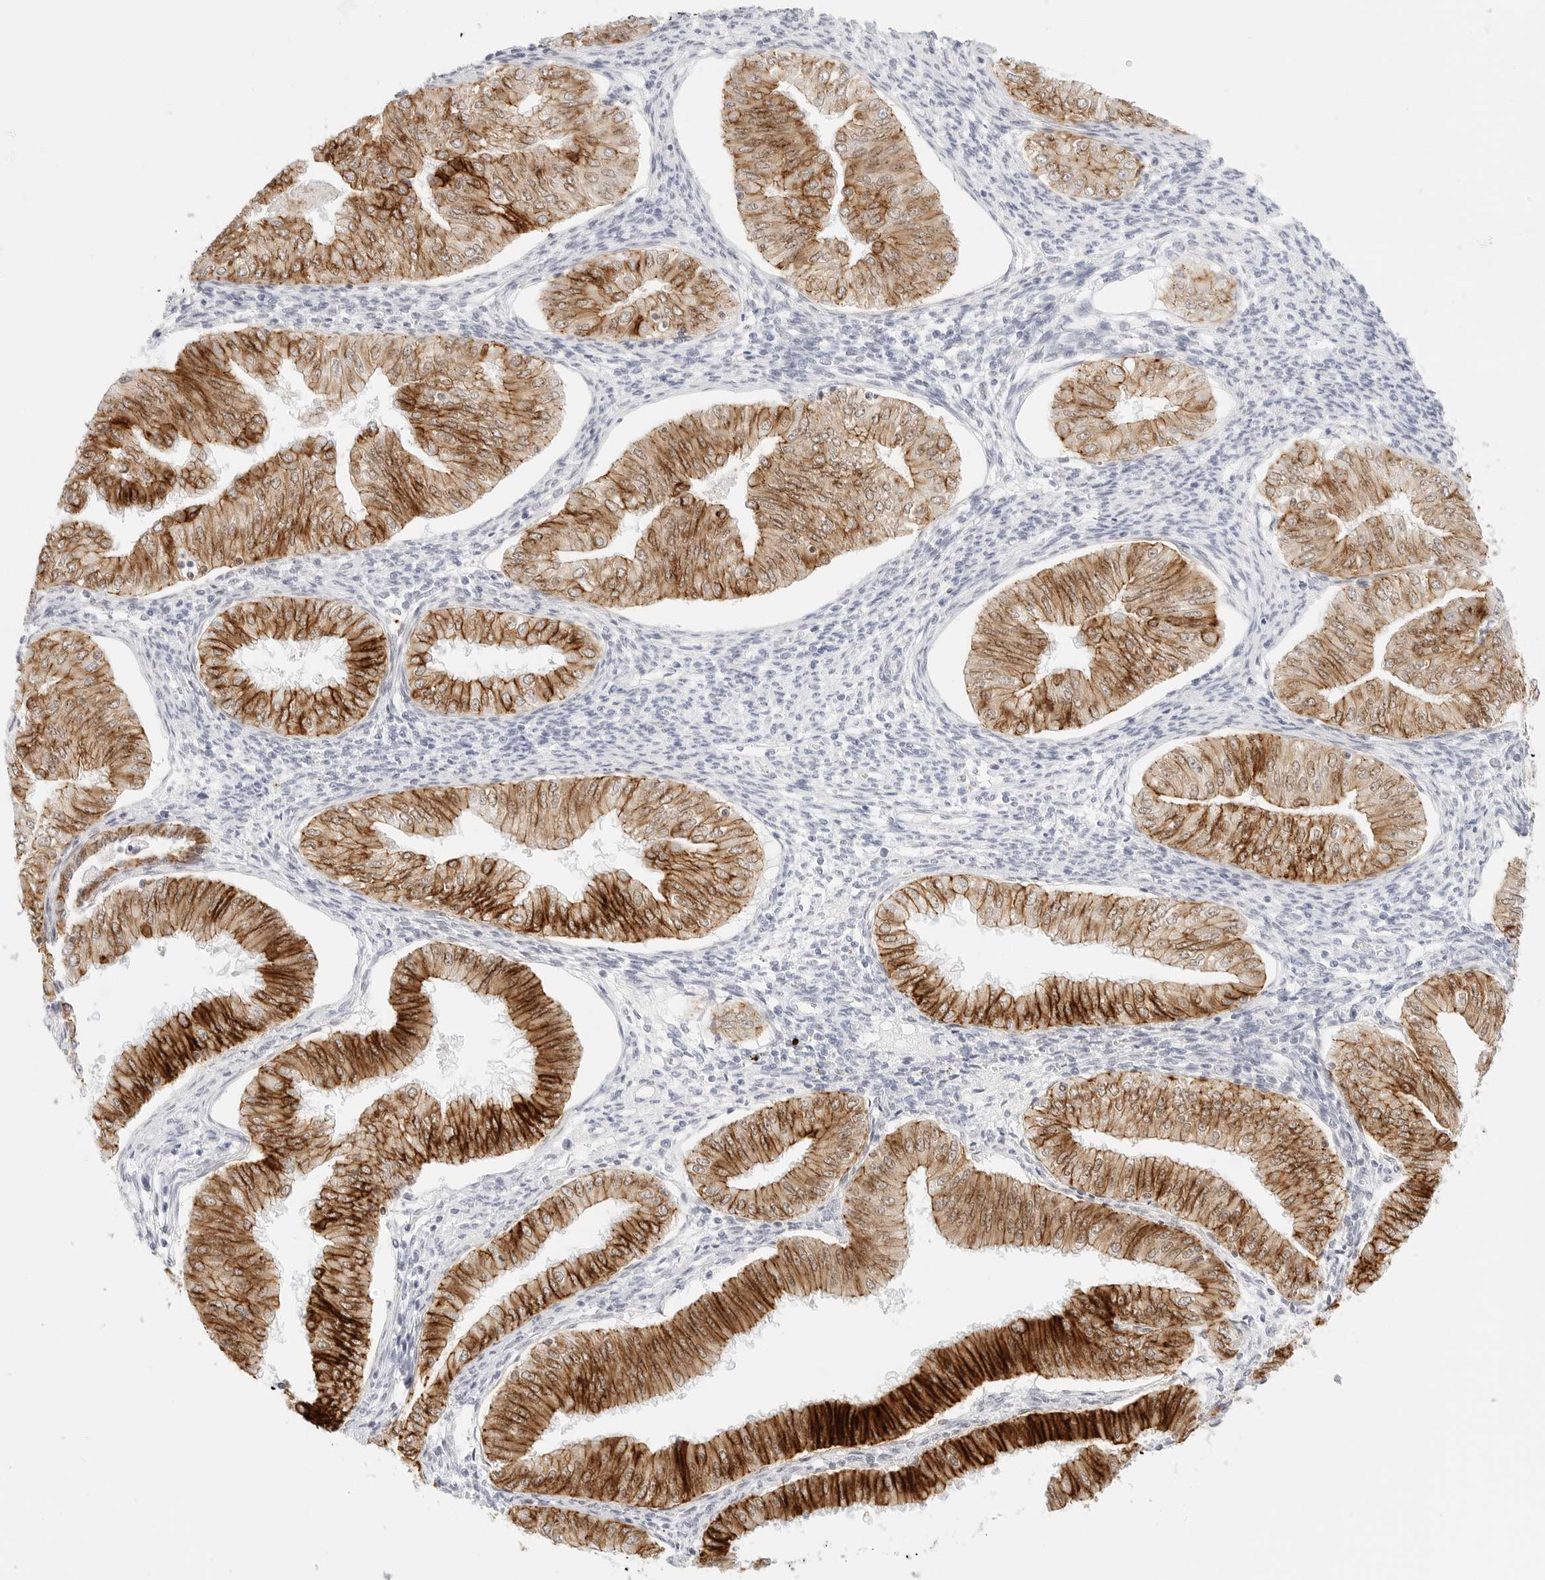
{"staining": {"intensity": "strong", "quantity": ">75%", "location": "cytoplasmic/membranous"}, "tissue": "endometrial cancer", "cell_type": "Tumor cells", "image_type": "cancer", "snomed": [{"axis": "morphology", "description": "Normal tissue, NOS"}, {"axis": "morphology", "description": "Adenocarcinoma, NOS"}, {"axis": "topography", "description": "Endometrium"}], "caption": "High-power microscopy captured an IHC image of endometrial cancer, revealing strong cytoplasmic/membranous positivity in approximately >75% of tumor cells.", "gene": "CDH1", "patient": {"sex": "female", "age": 53}}